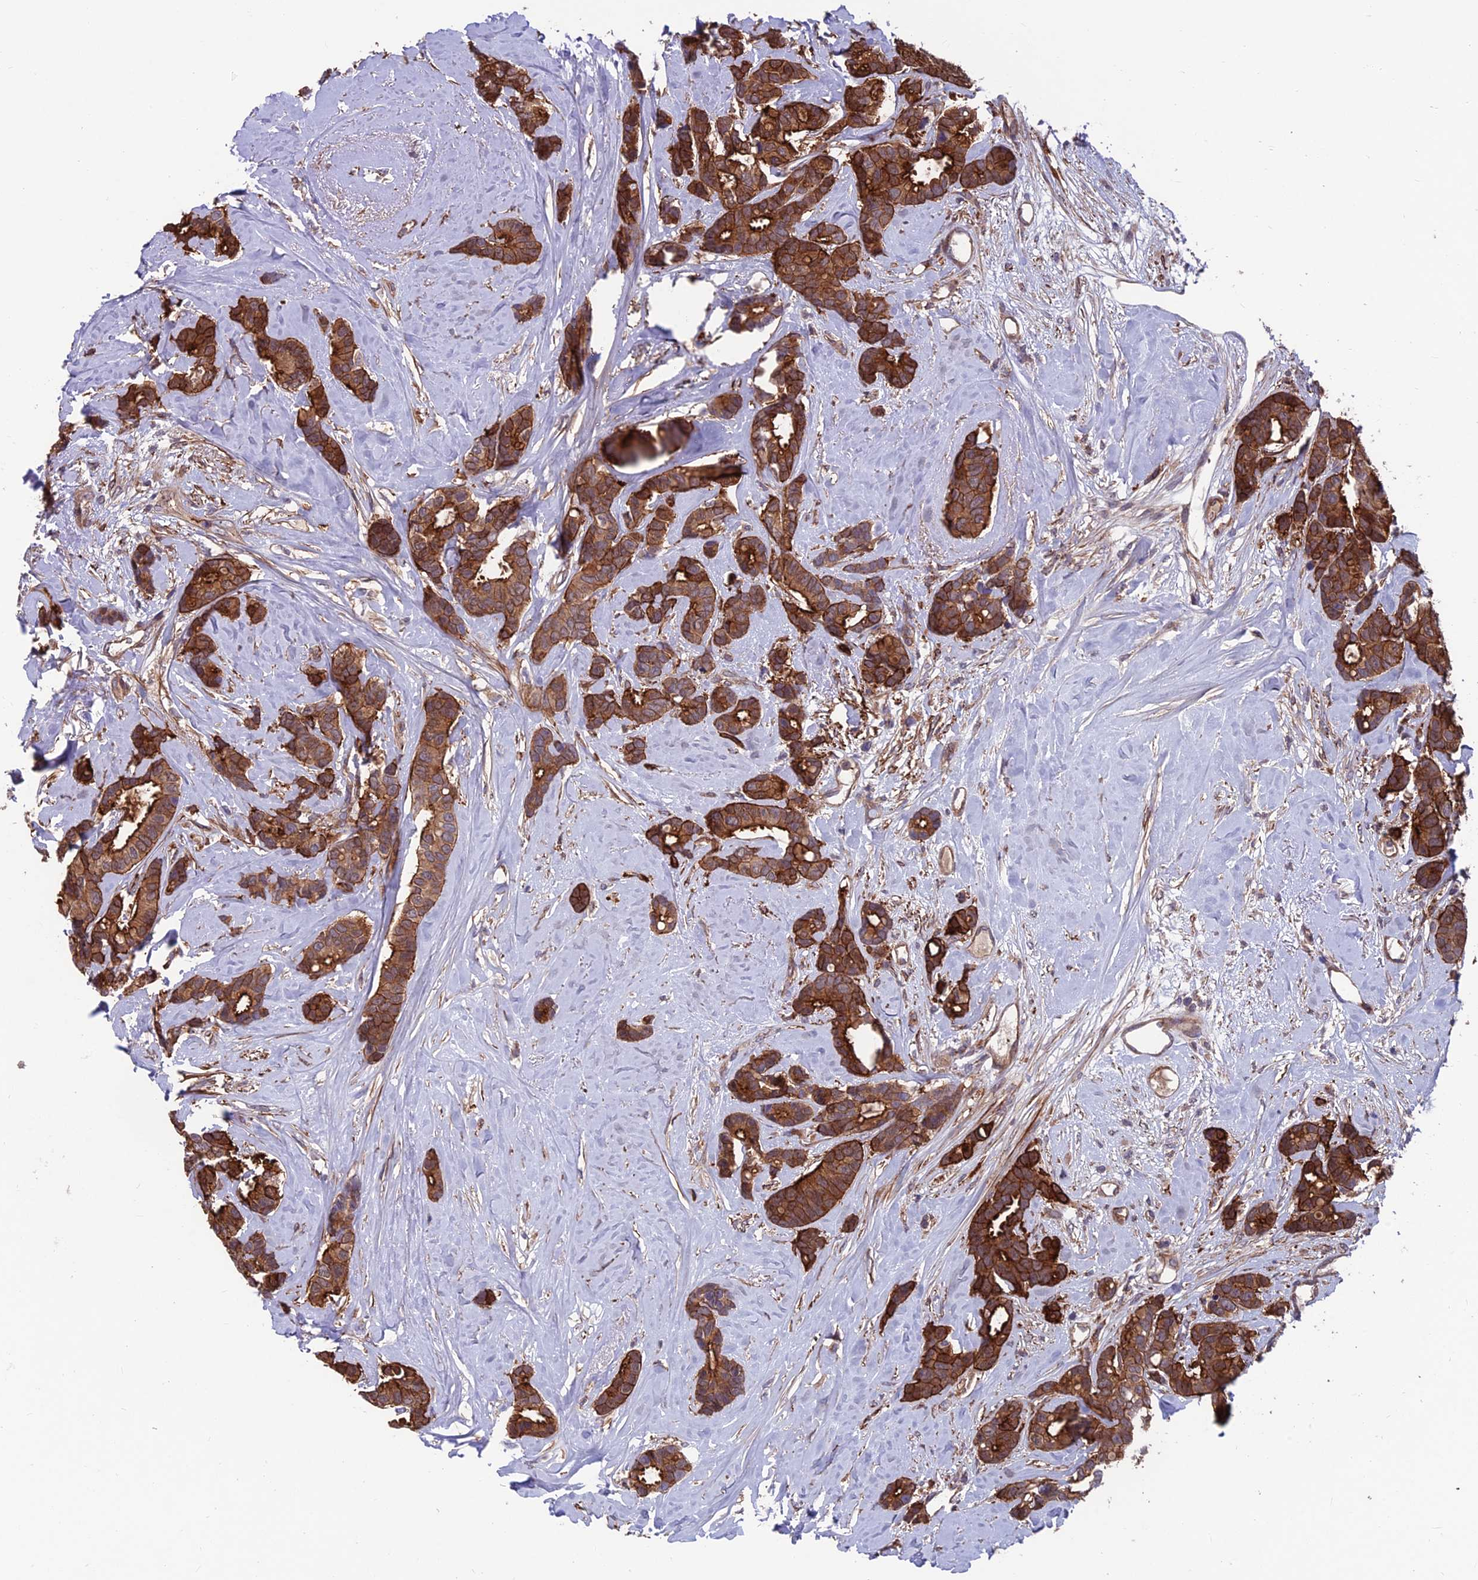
{"staining": {"intensity": "strong", "quantity": ">75%", "location": "cytoplasmic/membranous"}, "tissue": "breast cancer", "cell_type": "Tumor cells", "image_type": "cancer", "snomed": [{"axis": "morphology", "description": "Duct carcinoma"}, {"axis": "topography", "description": "Breast"}], "caption": "Breast cancer (intraductal carcinoma) tissue displays strong cytoplasmic/membranous staining in approximately >75% of tumor cells", "gene": "RTN4RL1", "patient": {"sex": "female", "age": 87}}